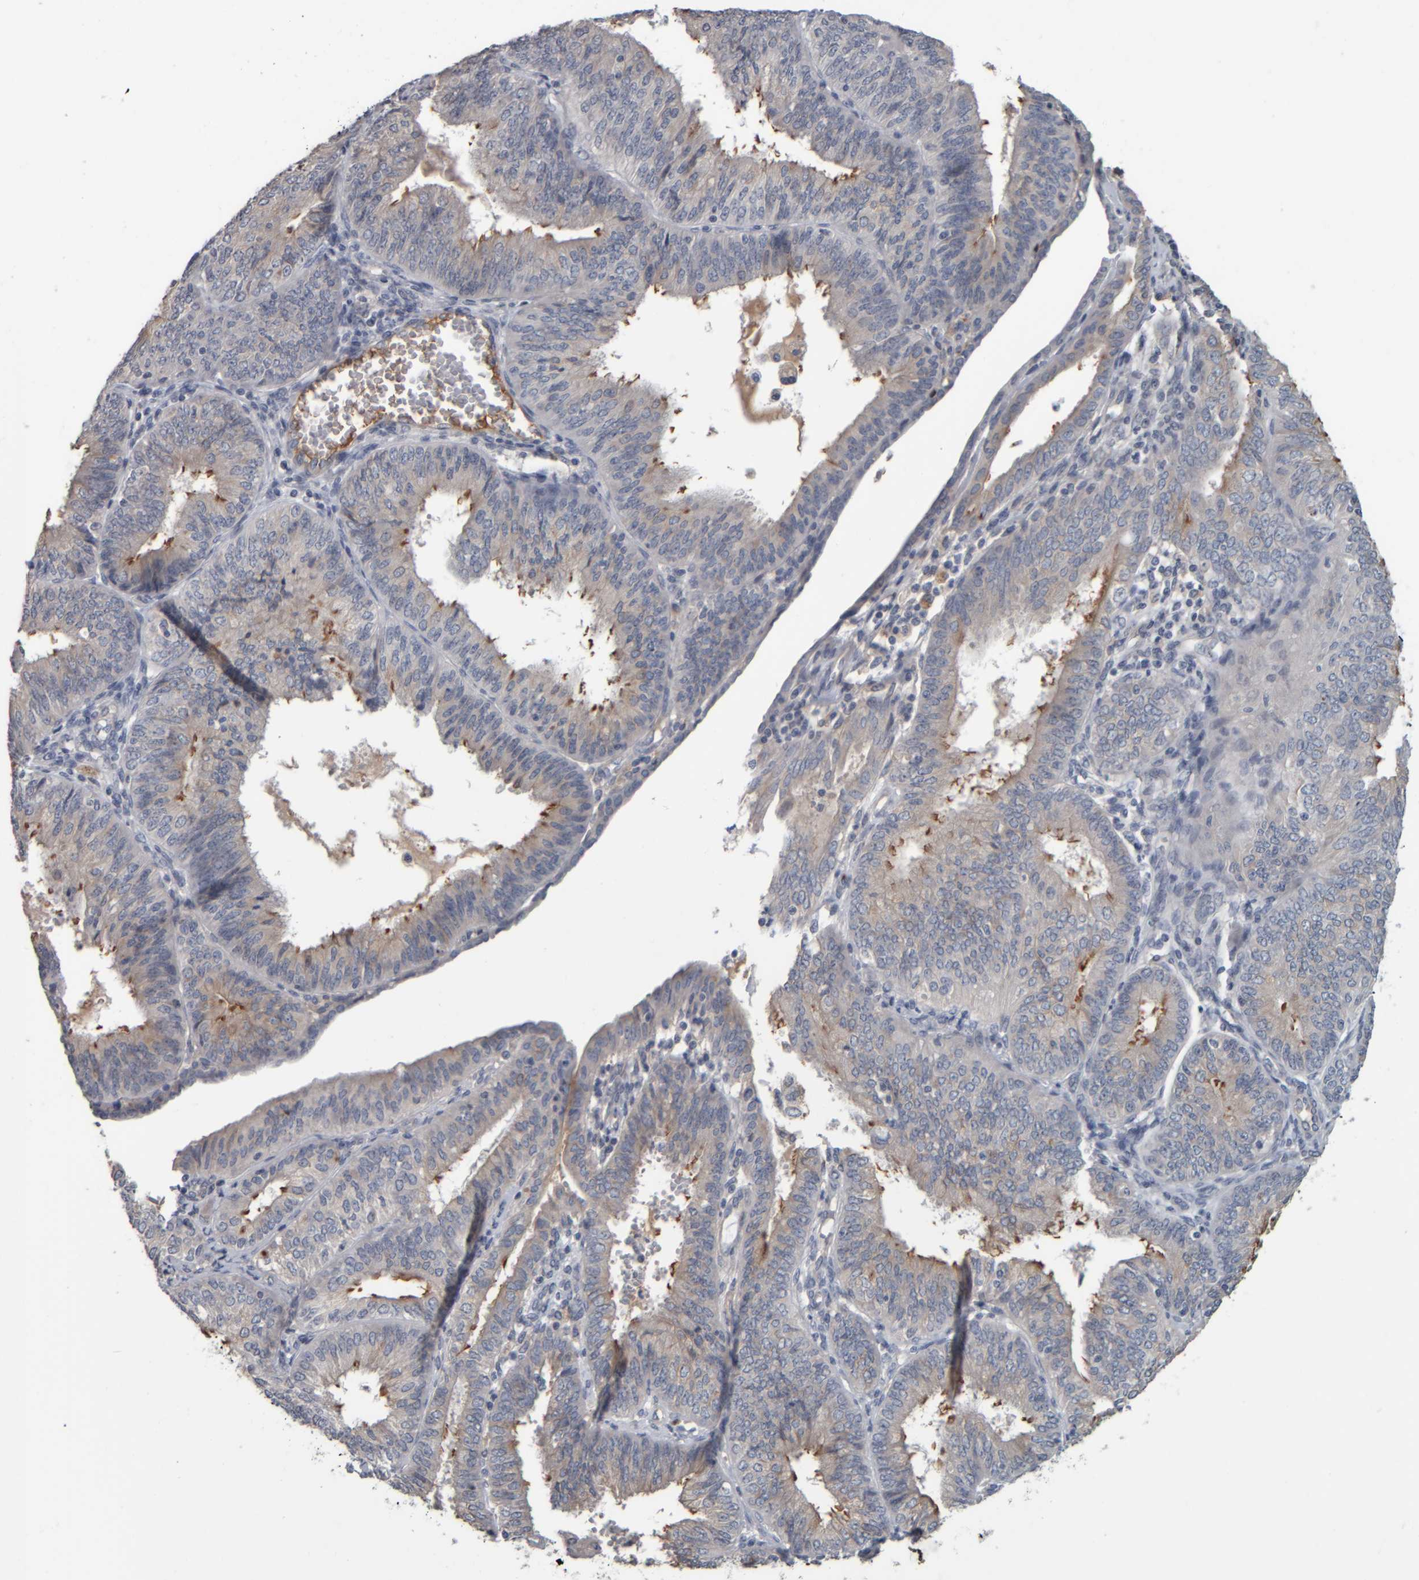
{"staining": {"intensity": "moderate", "quantity": "<25%", "location": "cytoplasmic/membranous"}, "tissue": "endometrial cancer", "cell_type": "Tumor cells", "image_type": "cancer", "snomed": [{"axis": "morphology", "description": "Adenocarcinoma, NOS"}, {"axis": "topography", "description": "Endometrium"}], "caption": "This histopathology image reveals immunohistochemistry (IHC) staining of adenocarcinoma (endometrial), with low moderate cytoplasmic/membranous expression in approximately <25% of tumor cells.", "gene": "CAVIN4", "patient": {"sex": "female", "age": 58}}